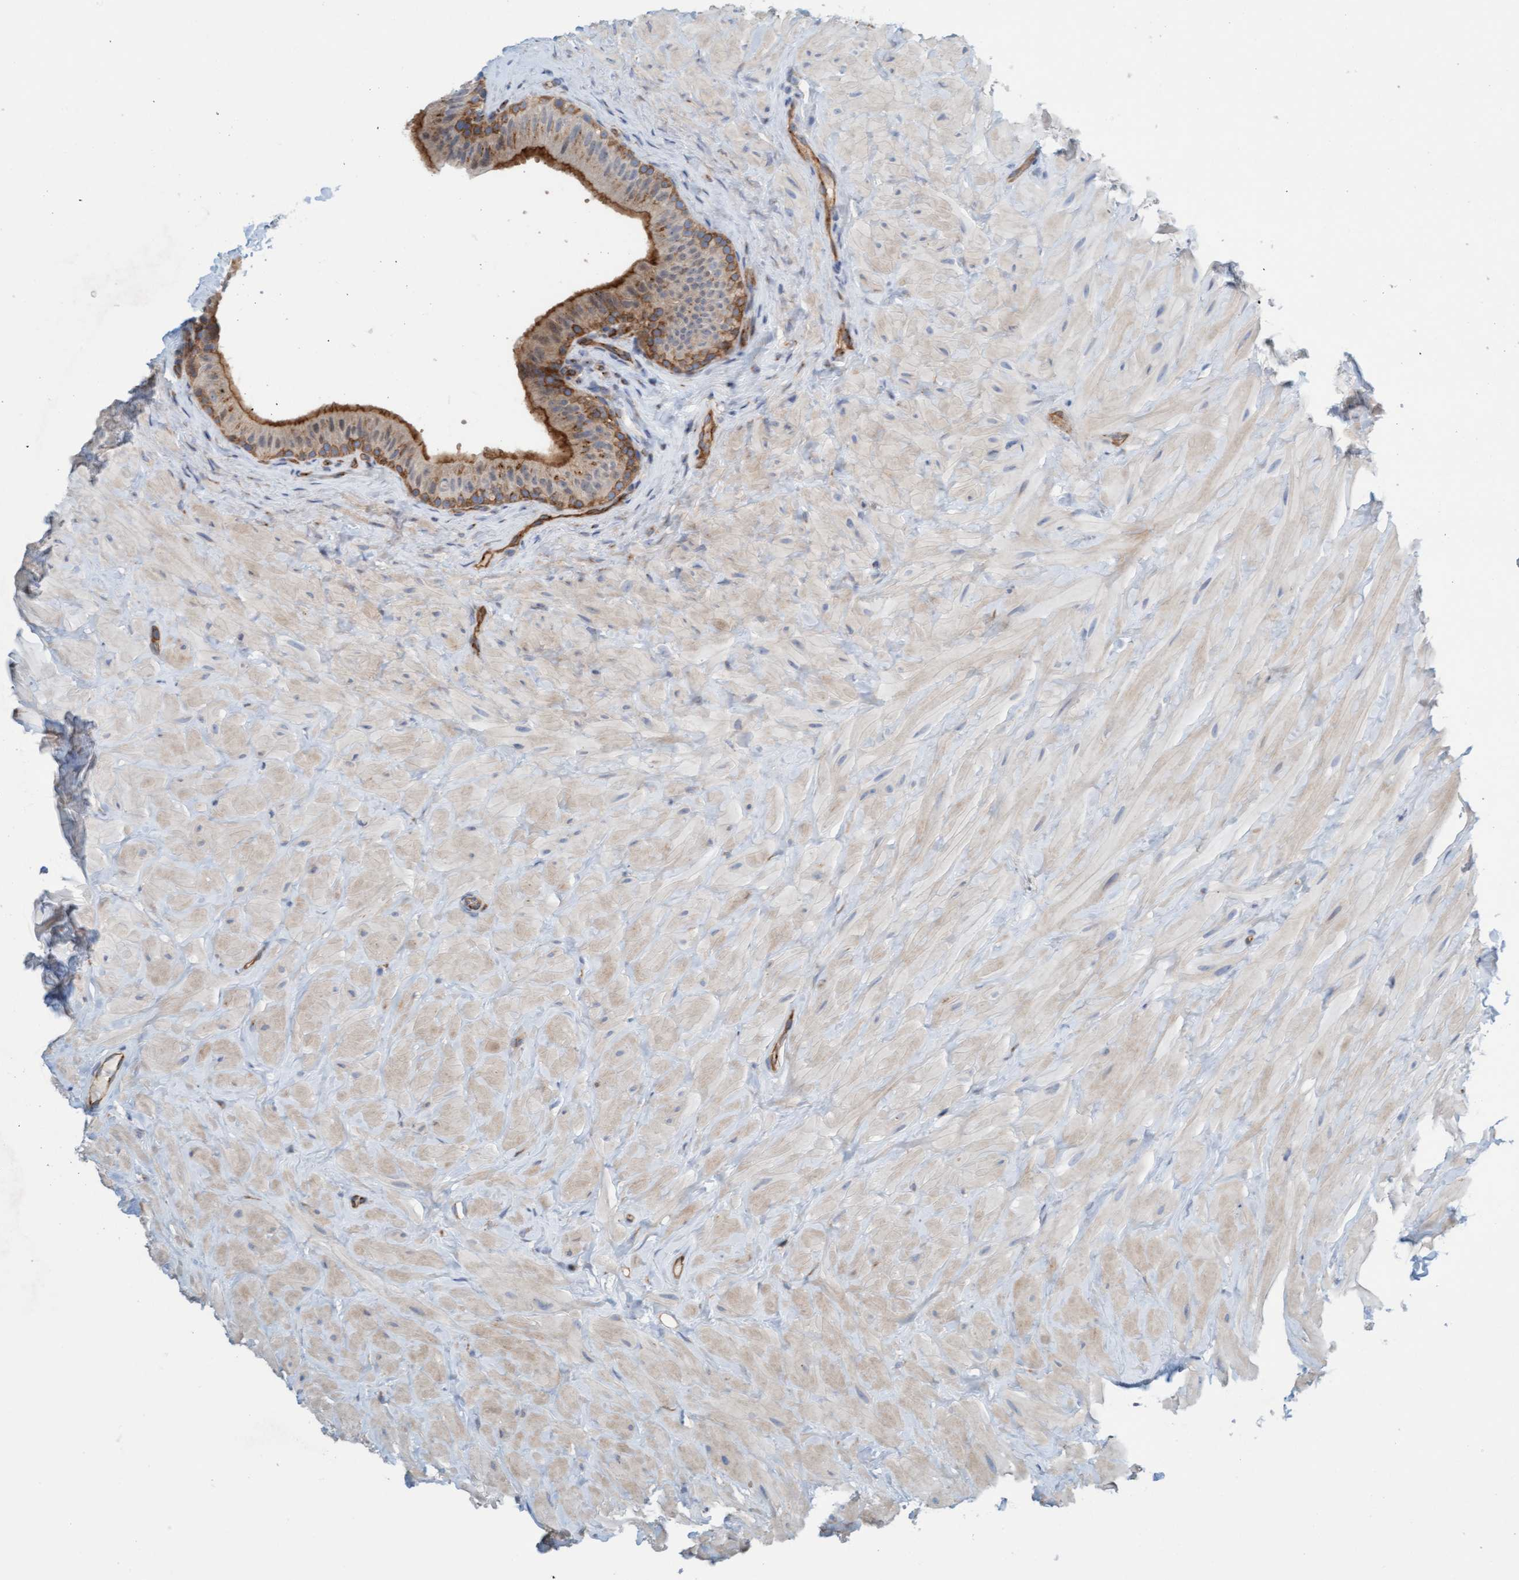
{"staining": {"intensity": "moderate", "quantity": ">75%", "location": "cytoplasmic/membranous"}, "tissue": "epididymis", "cell_type": "Glandular cells", "image_type": "normal", "snomed": [{"axis": "morphology", "description": "Normal tissue, NOS"}, {"axis": "topography", "description": "Vascular tissue"}, {"axis": "topography", "description": "Epididymis"}], "caption": "A brown stain shows moderate cytoplasmic/membranous positivity of a protein in glandular cells of unremarkable epididymis. (Brightfield microscopy of DAB IHC at high magnification).", "gene": "PRKD2", "patient": {"sex": "male", "age": 49}}